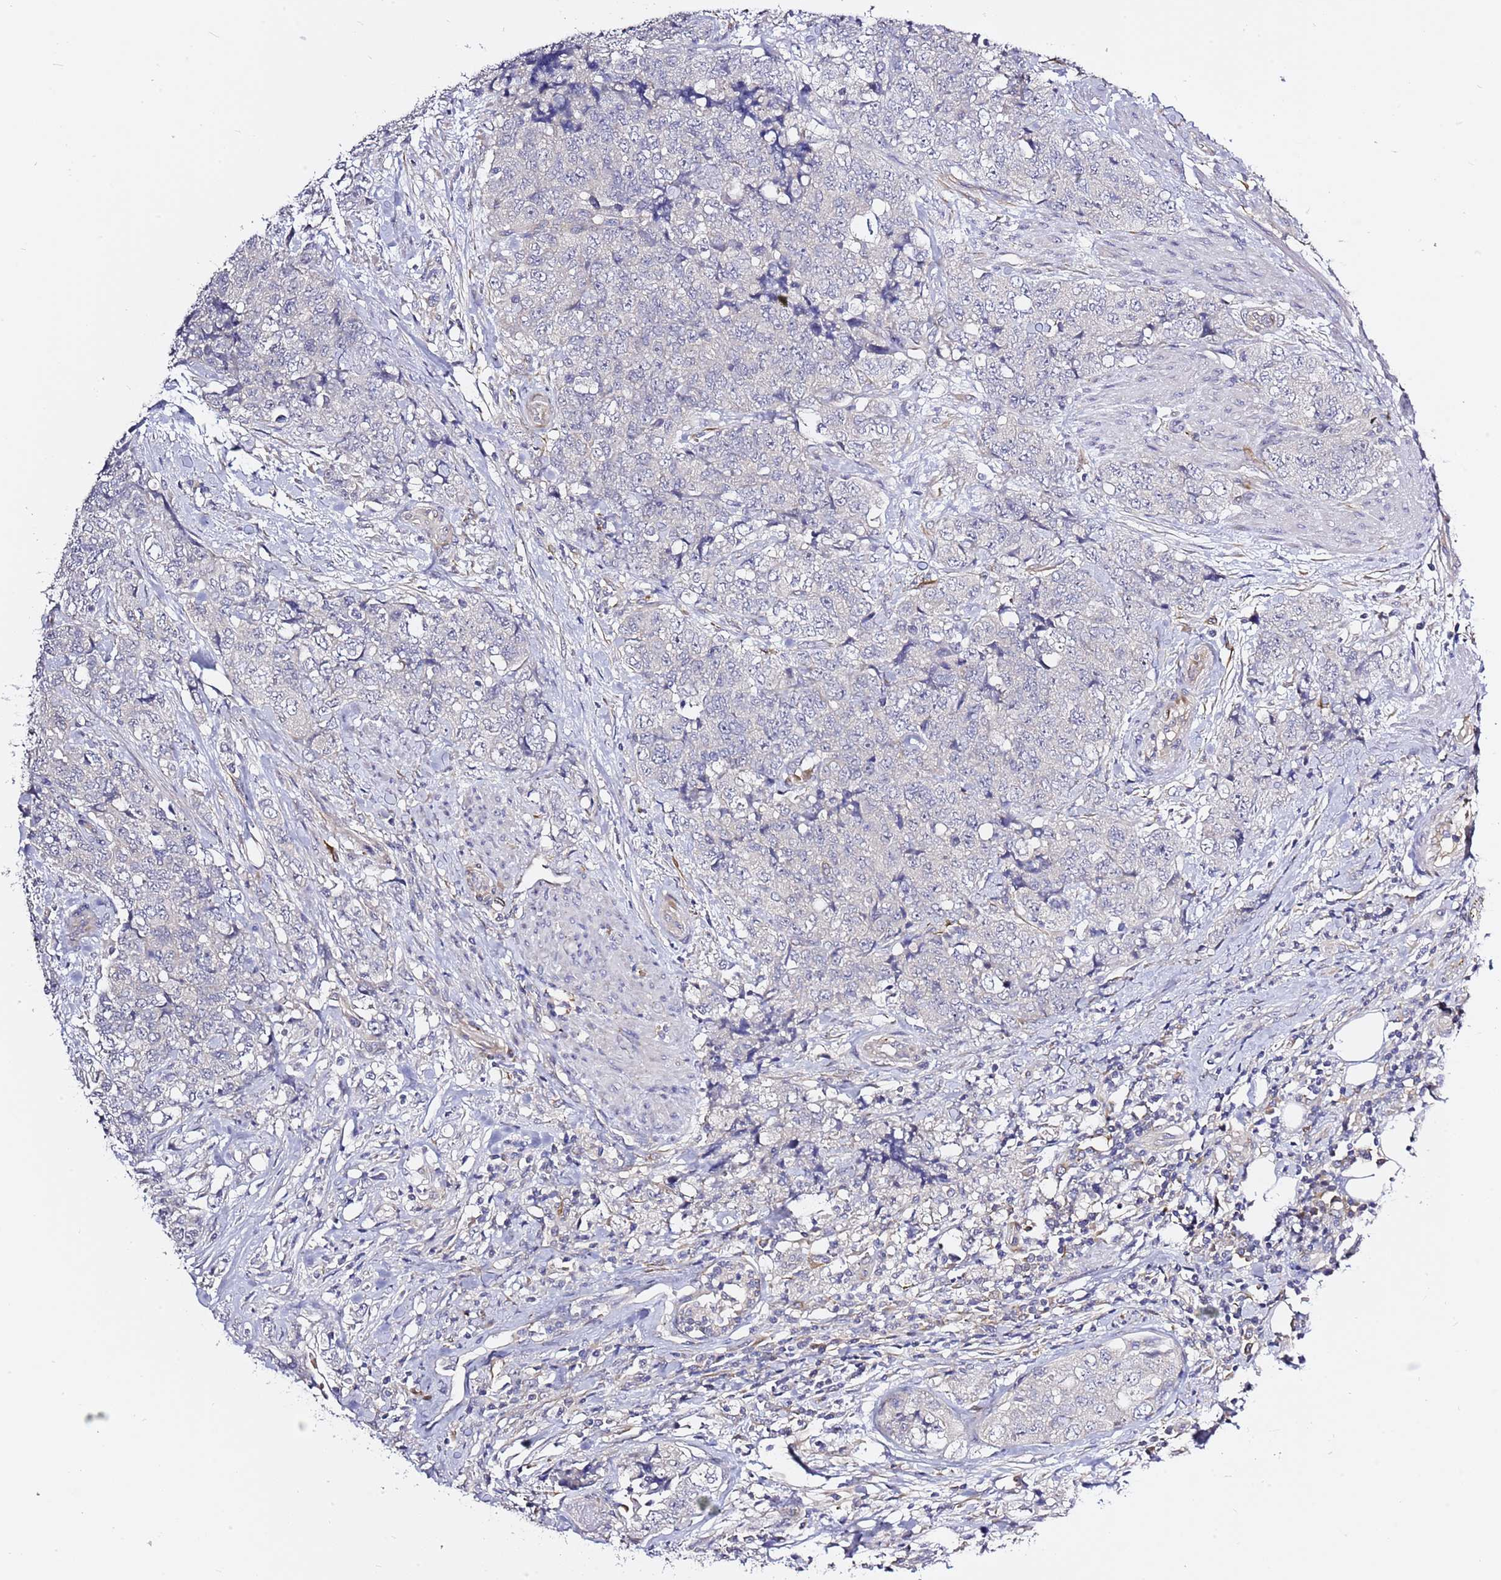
{"staining": {"intensity": "negative", "quantity": "none", "location": "none"}, "tissue": "urothelial cancer", "cell_type": "Tumor cells", "image_type": "cancer", "snomed": [{"axis": "morphology", "description": "Urothelial carcinoma, High grade"}, {"axis": "topography", "description": "Urinary bladder"}], "caption": "Urothelial cancer was stained to show a protein in brown. There is no significant expression in tumor cells. (Stains: DAB (3,3'-diaminobenzidine) immunohistochemistry (IHC) with hematoxylin counter stain, Microscopy: brightfield microscopy at high magnification).", "gene": "RFK", "patient": {"sex": "female", "age": 78}}